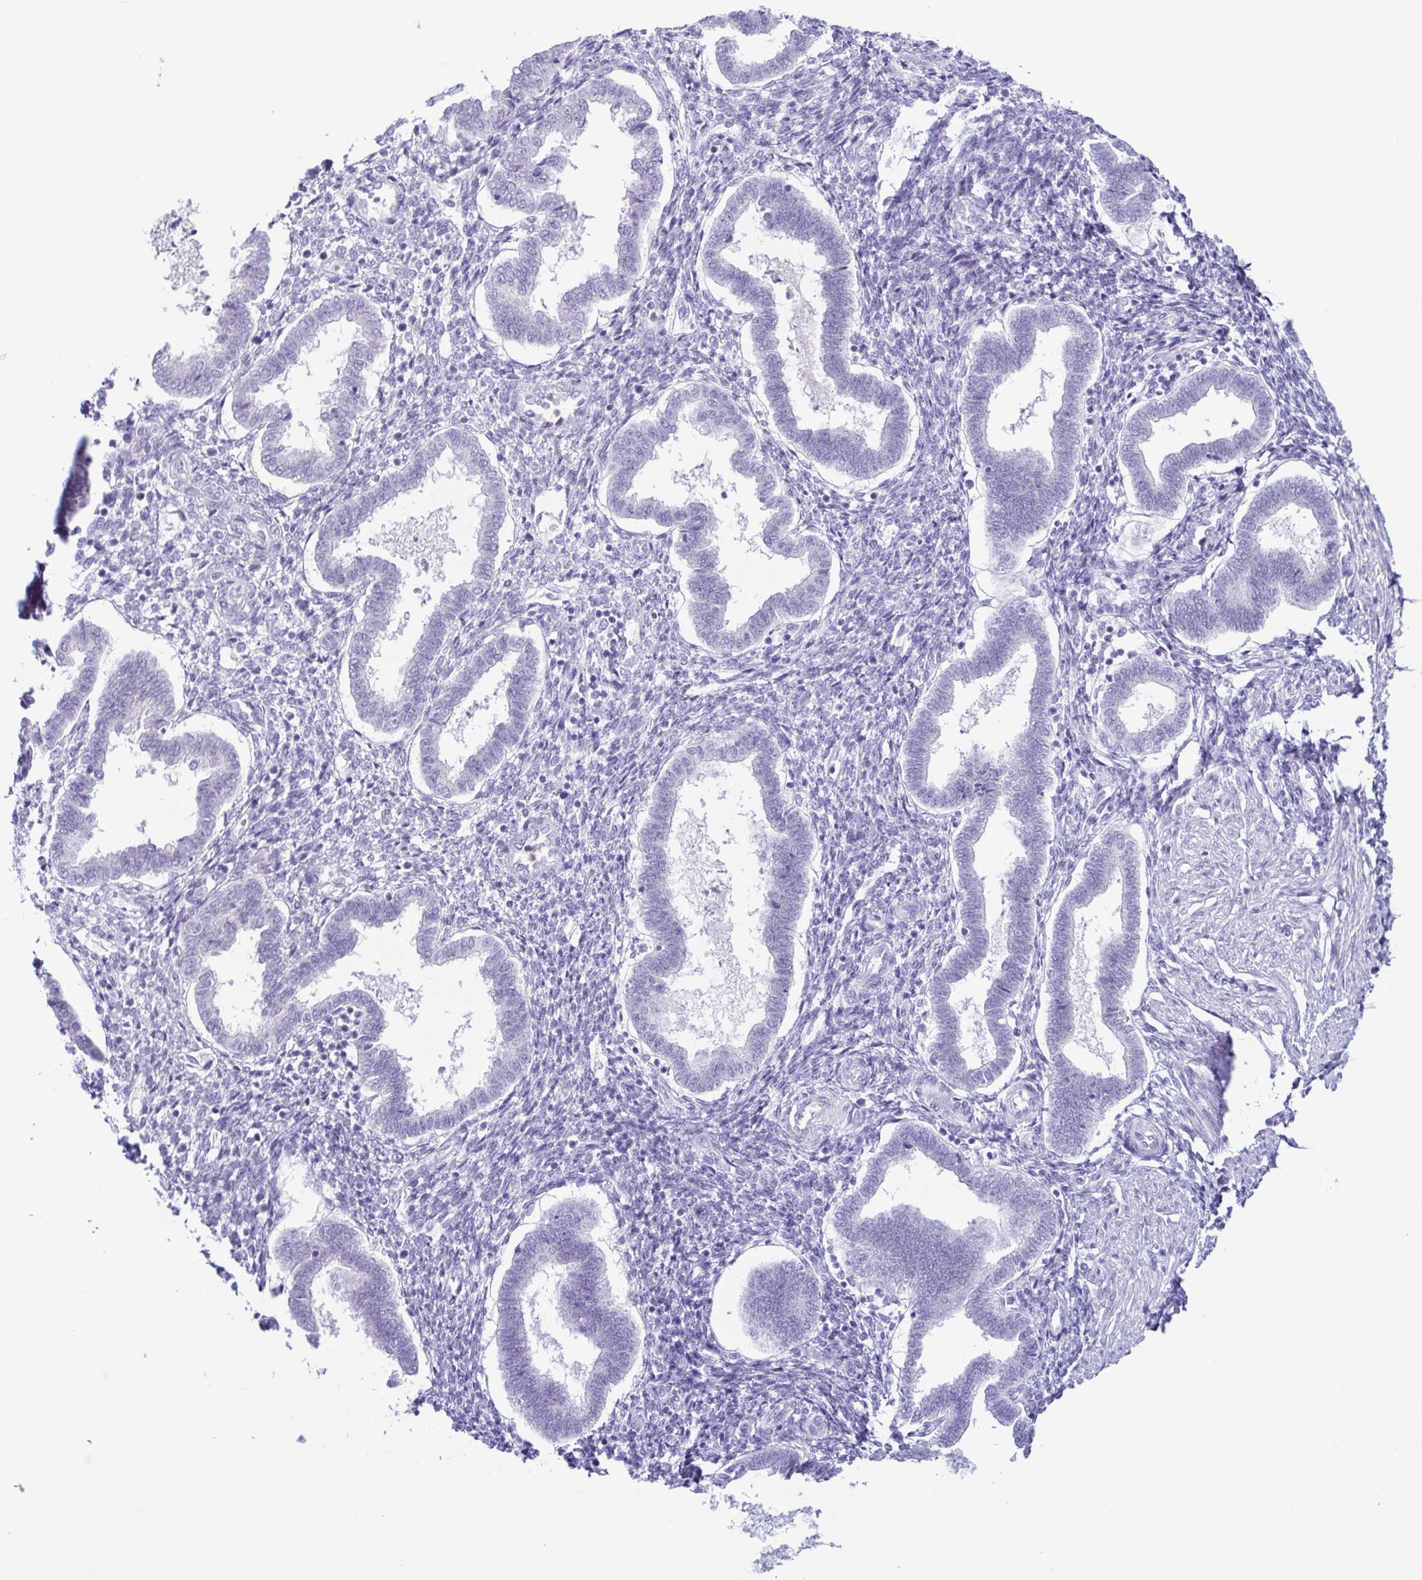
{"staining": {"intensity": "negative", "quantity": "none", "location": "none"}, "tissue": "endometrium", "cell_type": "Cells in endometrial stroma", "image_type": "normal", "snomed": [{"axis": "morphology", "description": "Normal tissue, NOS"}, {"axis": "topography", "description": "Endometrium"}], "caption": "The image displays no staining of cells in endometrial stroma in benign endometrium.", "gene": "AZU1", "patient": {"sex": "female", "age": 24}}